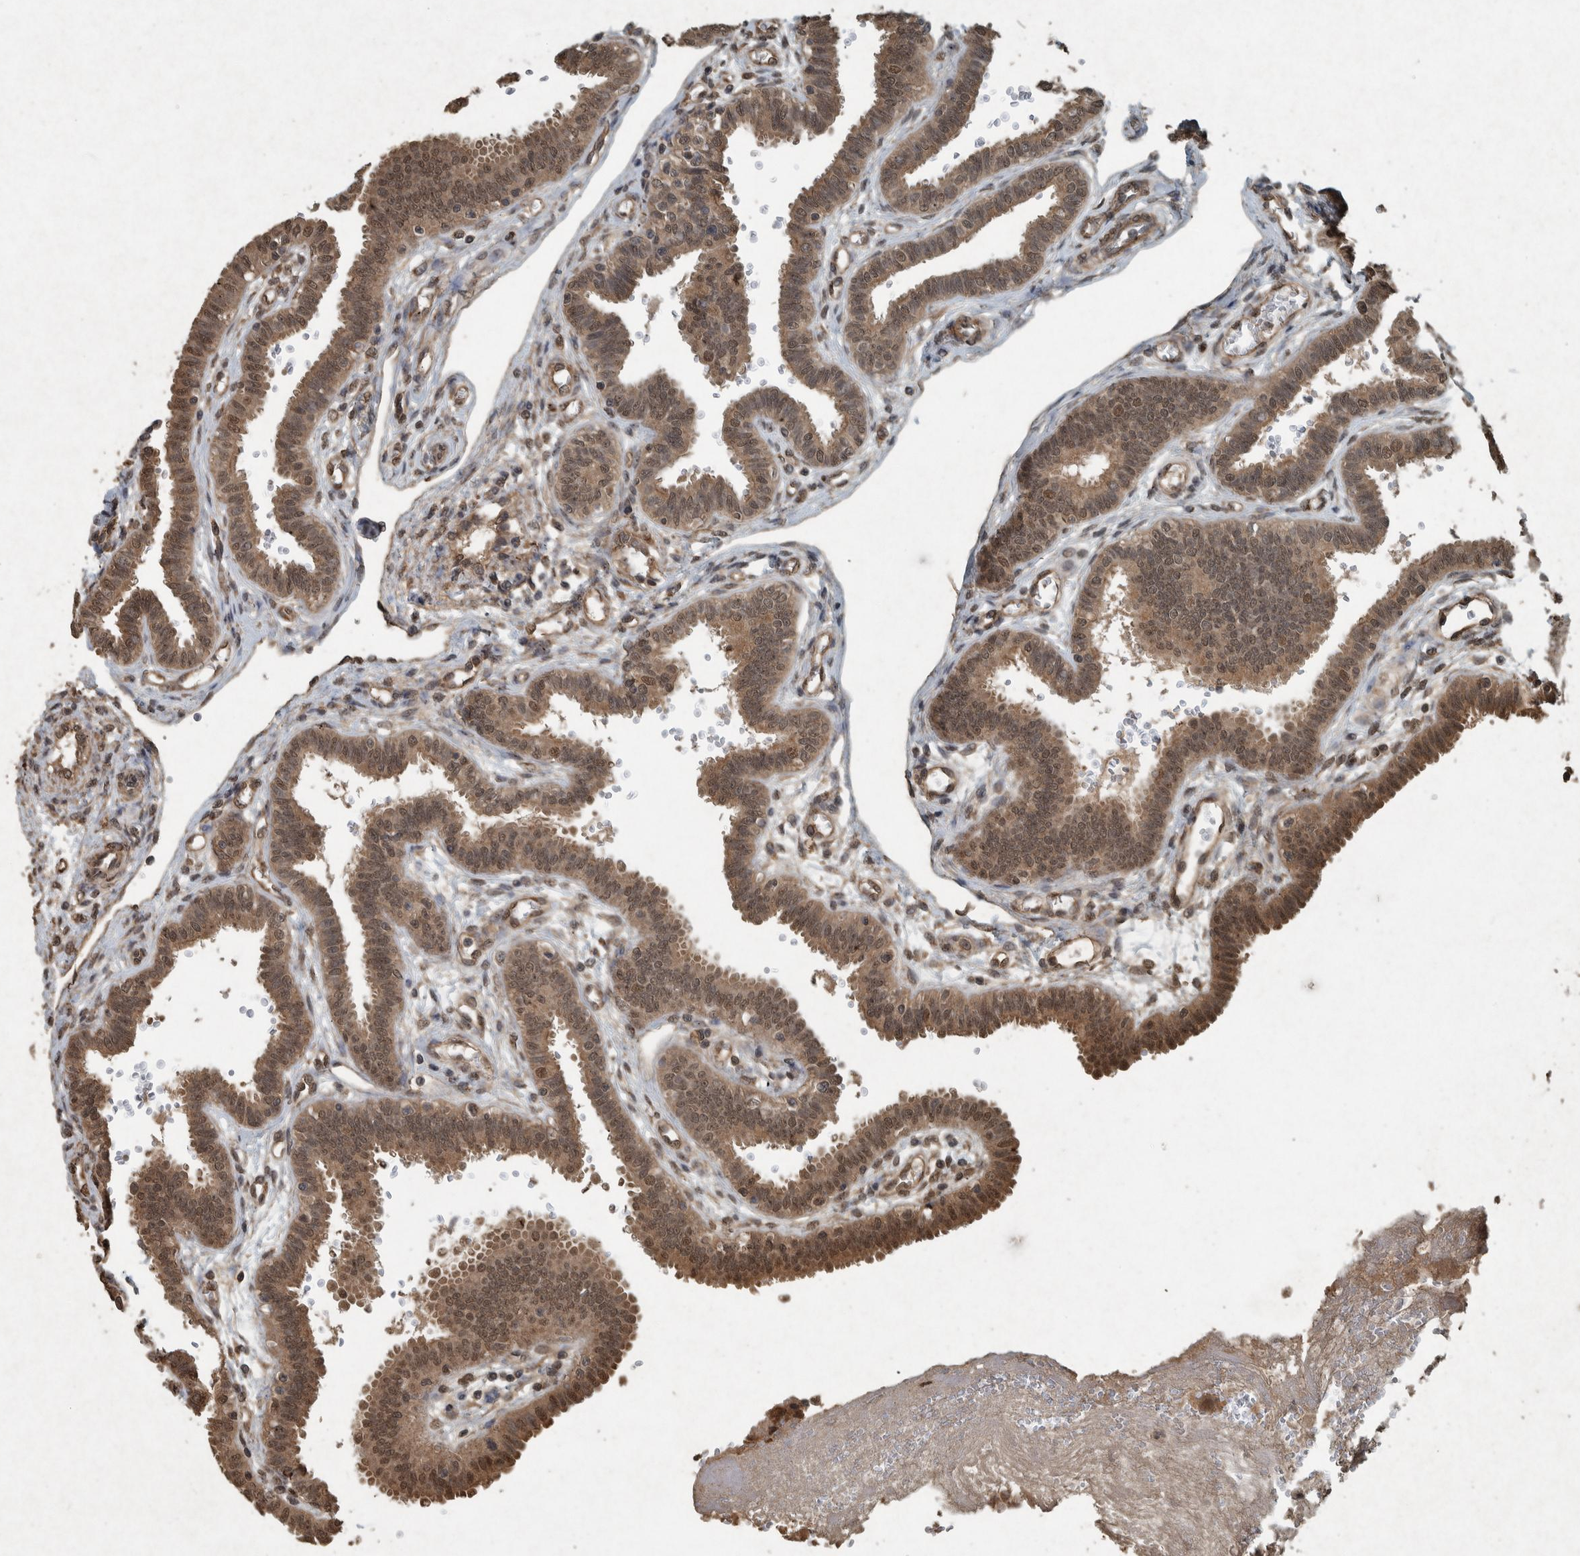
{"staining": {"intensity": "moderate", "quantity": ">75%", "location": "cytoplasmic/membranous,nuclear"}, "tissue": "fallopian tube", "cell_type": "Glandular cells", "image_type": "normal", "snomed": [{"axis": "morphology", "description": "Normal tissue, NOS"}, {"axis": "topography", "description": "Fallopian tube"}], "caption": "Glandular cells display medium levels of moderate cytoplasmic/membranous,nuclear staining in approximately >75% of cells in benign human fallopian tube.", "gene": "ARHGEF12", "patient": {"sex": "female", "age": 32}}